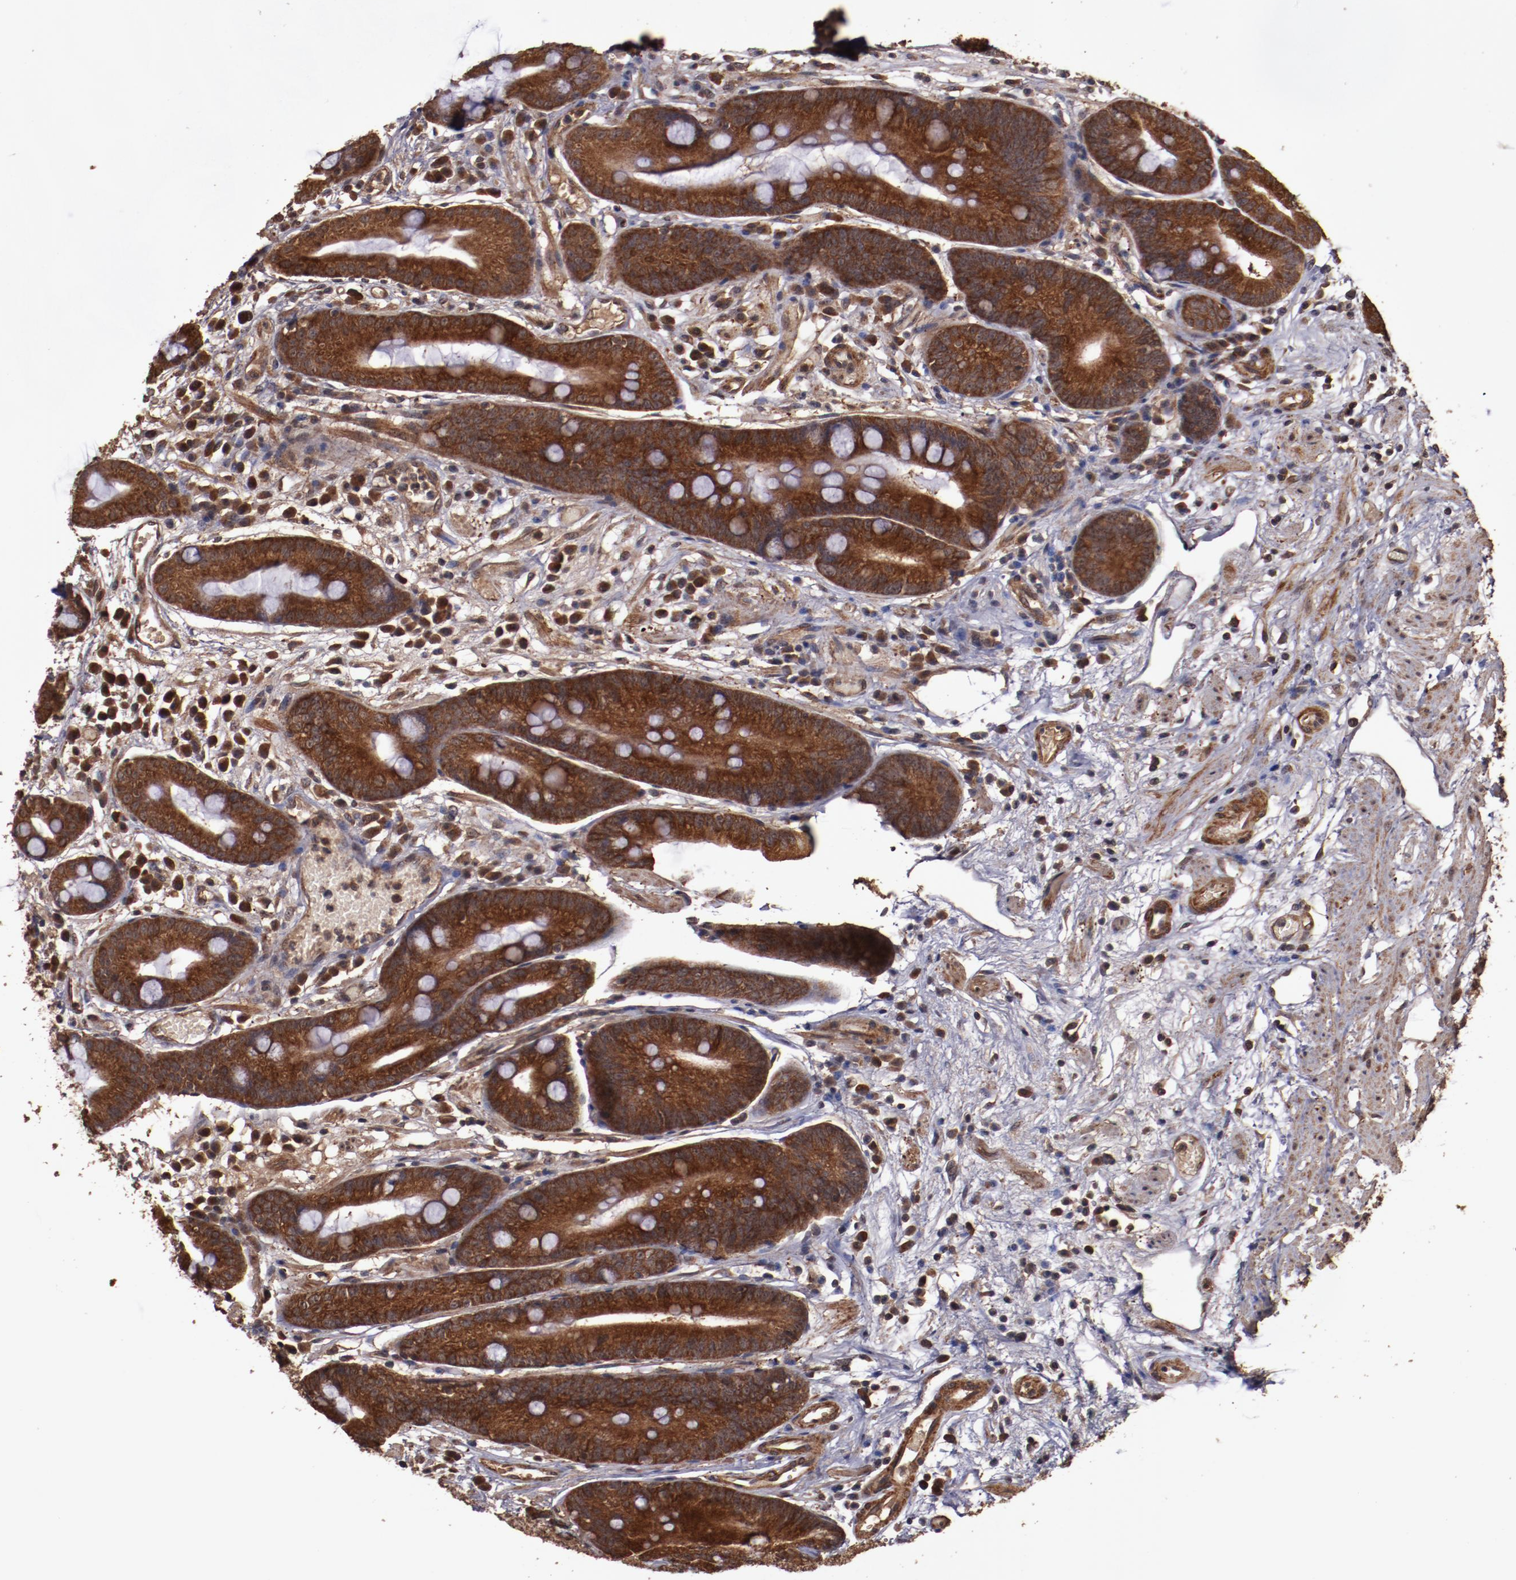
{"staining": {"intensity": "strong", "quantity": ">75%", "location": "cytoplasmic/membranous"}, "tissue": "stomach", "cell_type": "Glandular cells", "image_type": "normal", "snomed": [{"axis": "morphology", "description": "Normal tissue, NOS"}, {"axis": "morphology", "description": "Inflammation, NOS"}, {"axis": "topography", "description": "Stomach, lower"}], "caption": "This is a histology image of IHC staining of unremarkable stomach, which shows strong staining in the cytoplasmic/membranous of glandular cells.", "gene": "TXNDC16", "patient": {"sex": "male", "age": 59}}